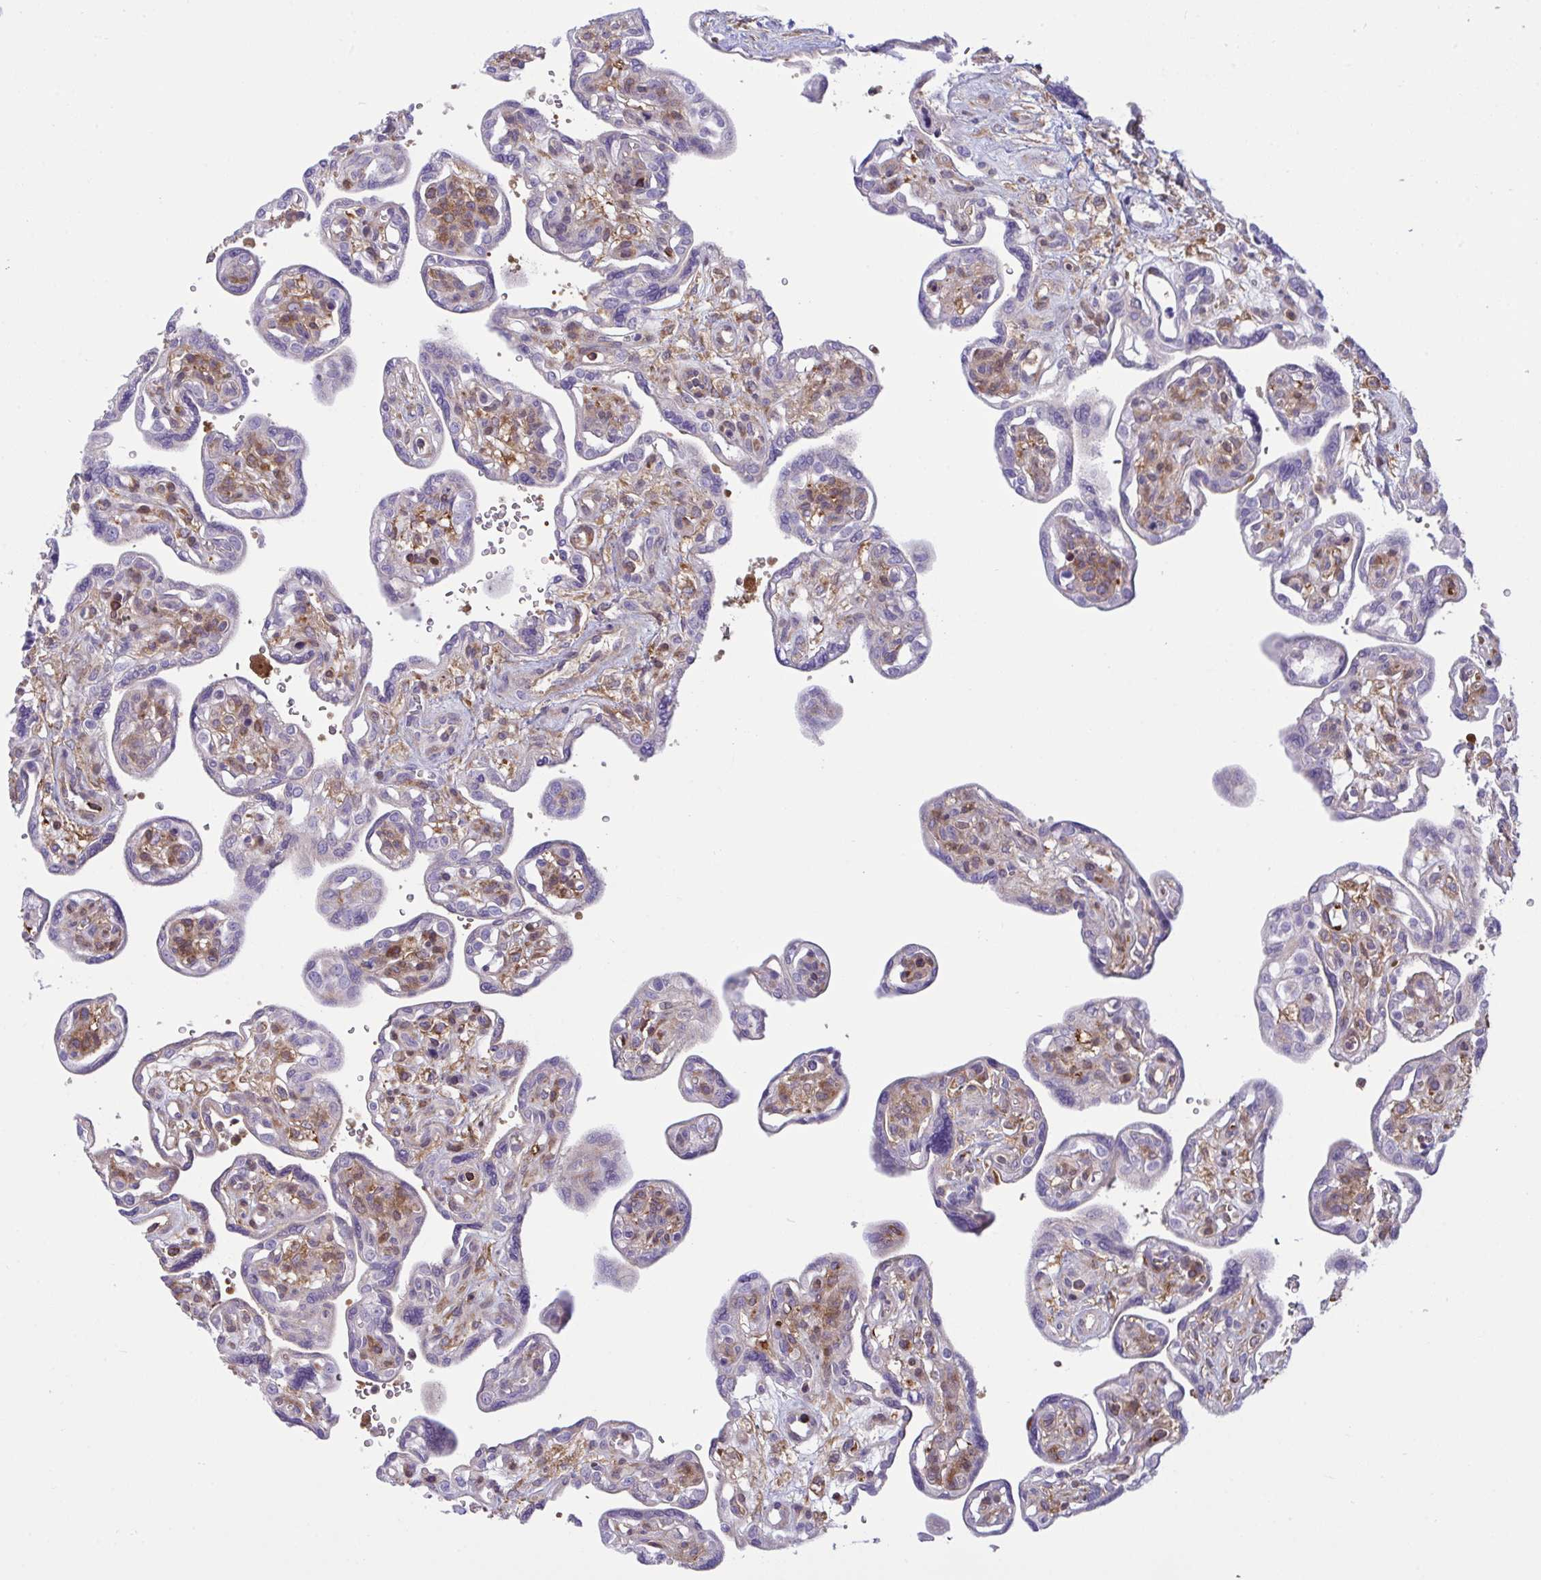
{"staining": {"intensity": "strong", "quantity": "<25%", "location": "cytoplasmic/membranous"}, "tissue": "placenta", "cell_type": "Decidual cells", "image_type": "normal", "snomed": [{"axis": "morphology", "description": "Normal tissue, NOS"}, {"axis": "topography", "description": "Placenta"}], "caption": "A brown stain shows strong cytoplasmic/membranous positivity of a protein in decidual cells of unremarkable placenta. (Brightfield microscopy of DAB IHC at high magnification).", "gene": "TSC22D3", "patient": {"sex": "female", "age": 39}}